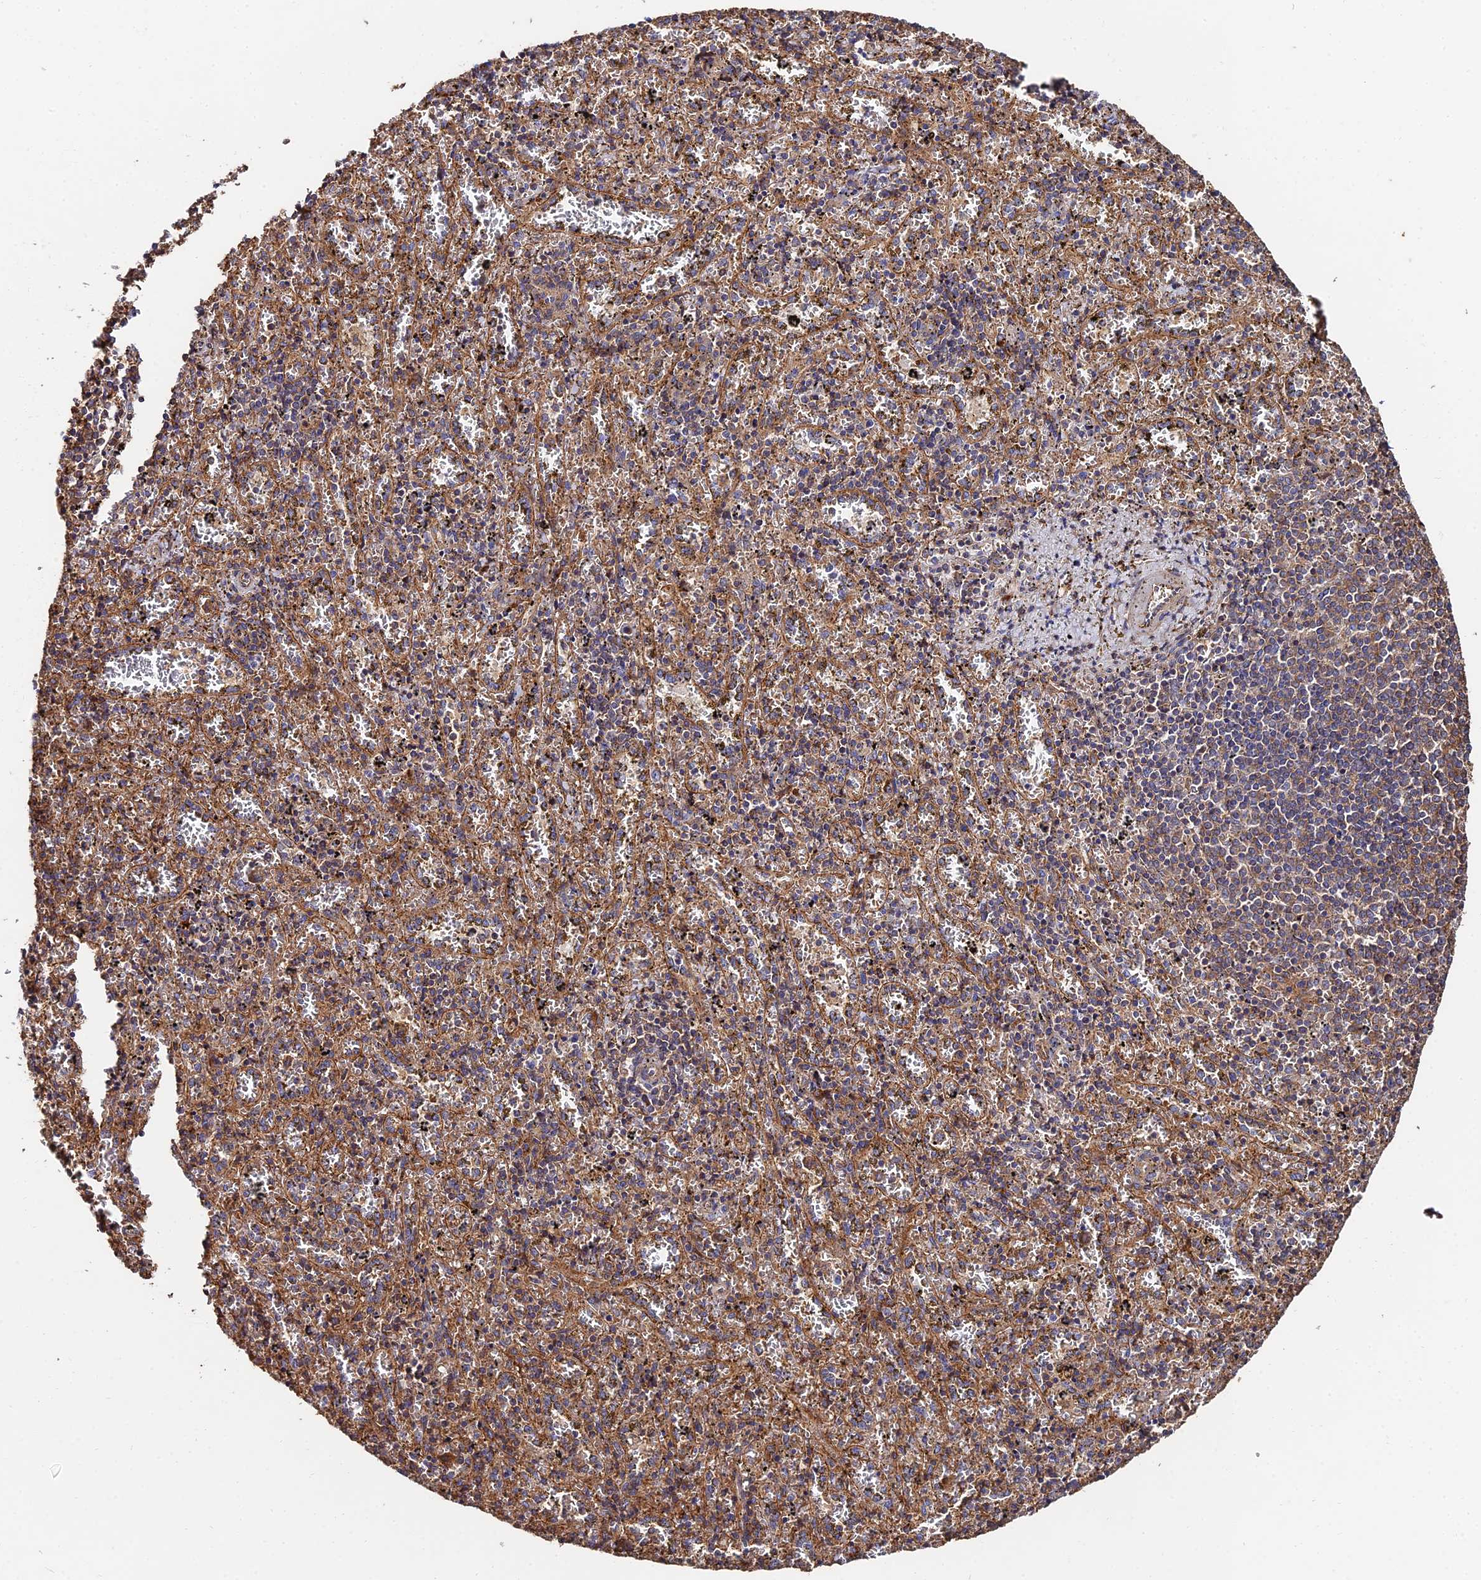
{"staining": {"intensity": "moderate", "quantity": "25%-75%", "location": "cytoplasmic/membranous"}, "tissue": "spleen", "cell_type": "Cells in red pulp", "image_type": "normal", "snomed": [{"axis": "morphology", "description": "Normal tissue, NOS"}, {"axis": "topography", "description": "Spleen"}], "caption": "This is a micrograph of IHC staining of unremarkable spleen, which shows moderate positivity in the cytoplasmic/membranous of cells in red pulp.", "gene": "EXT1", "patient": {"sex": "male", "age": 11}}